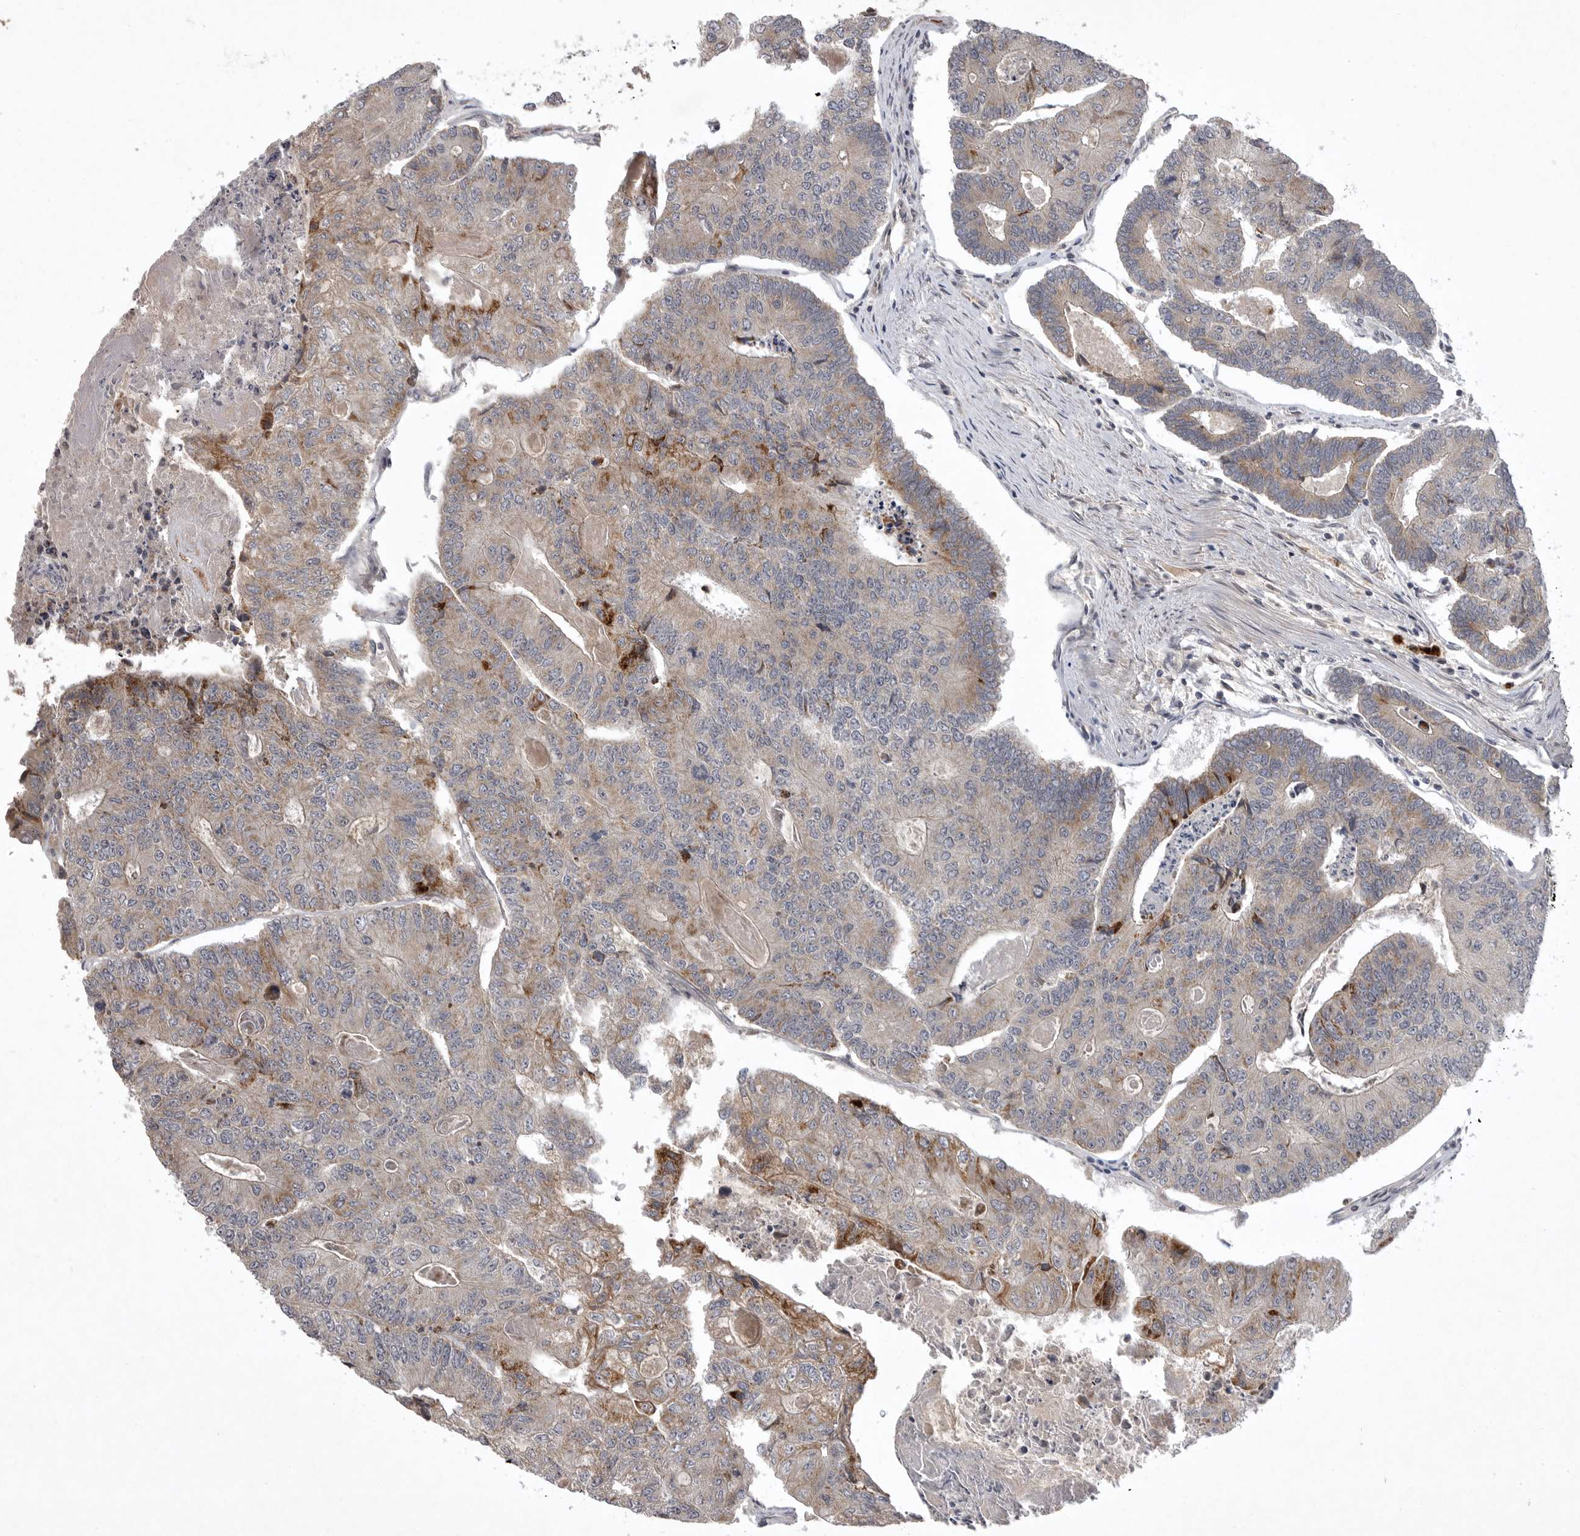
{"staining": {"intensity": "weak", "quantity": "25%-75%", "location": "cytoplasmic/membranous"}, "tissue": "colorectal cancer", "cell_type": "Tumor cells", "image_type": "cancer", "snomed": [{"axis": "morphology", "description": "Adenocarcinoma, NOS"}, {"axis": "topography", "description": "Colon"}], "caption": "Immunohistochemistry (IHC) image of neoplastic tissue: adenocarcinoma (colorectal) stained using IHC reveals low levels of weak protein expression localized specifically in the cytoplasmic/membranous of tumor cells, appearing as a cytoplasmic/membranous brown color.", "gene": "UBE3D", "patient": {"sex": "female", "age": 67}}